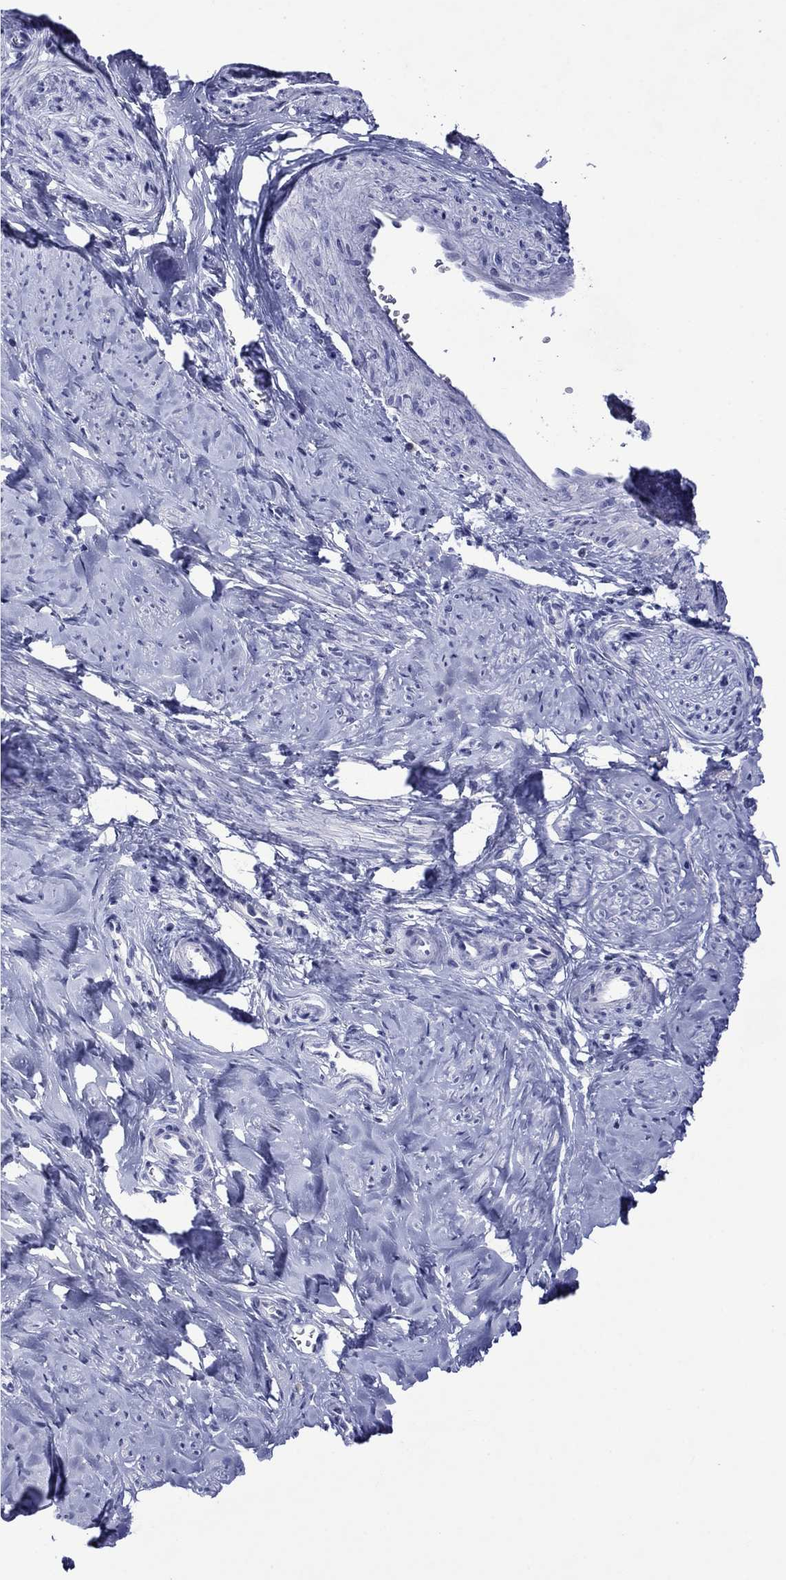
{"staining": {"intensity": "negative", "quantity": "none", "location": "none"}, "tissue": "smooth muscle", "cell_type": "Smooth muscle cells", "image_type": "normal", "snomed": [{"axis": "morphology", "description": "Normal tissue, NOS"}, {"axis": "topography", "description": "Smooth muscle"}], "caption": "Immunohistochemistry micrograph of benign smooth muscle: human smooth muscle stained with DAB (3,3'-diaminobenzidine) exhibits no significant protein staining in smooth muscle cells. Brightfield microscopy of immunohistochemistry stained with DAB (brown) and hematoxylin (blue), captured at high magnification.", "gene": "PIWIL1", "patient": {"sex": "female", "age": 48}}